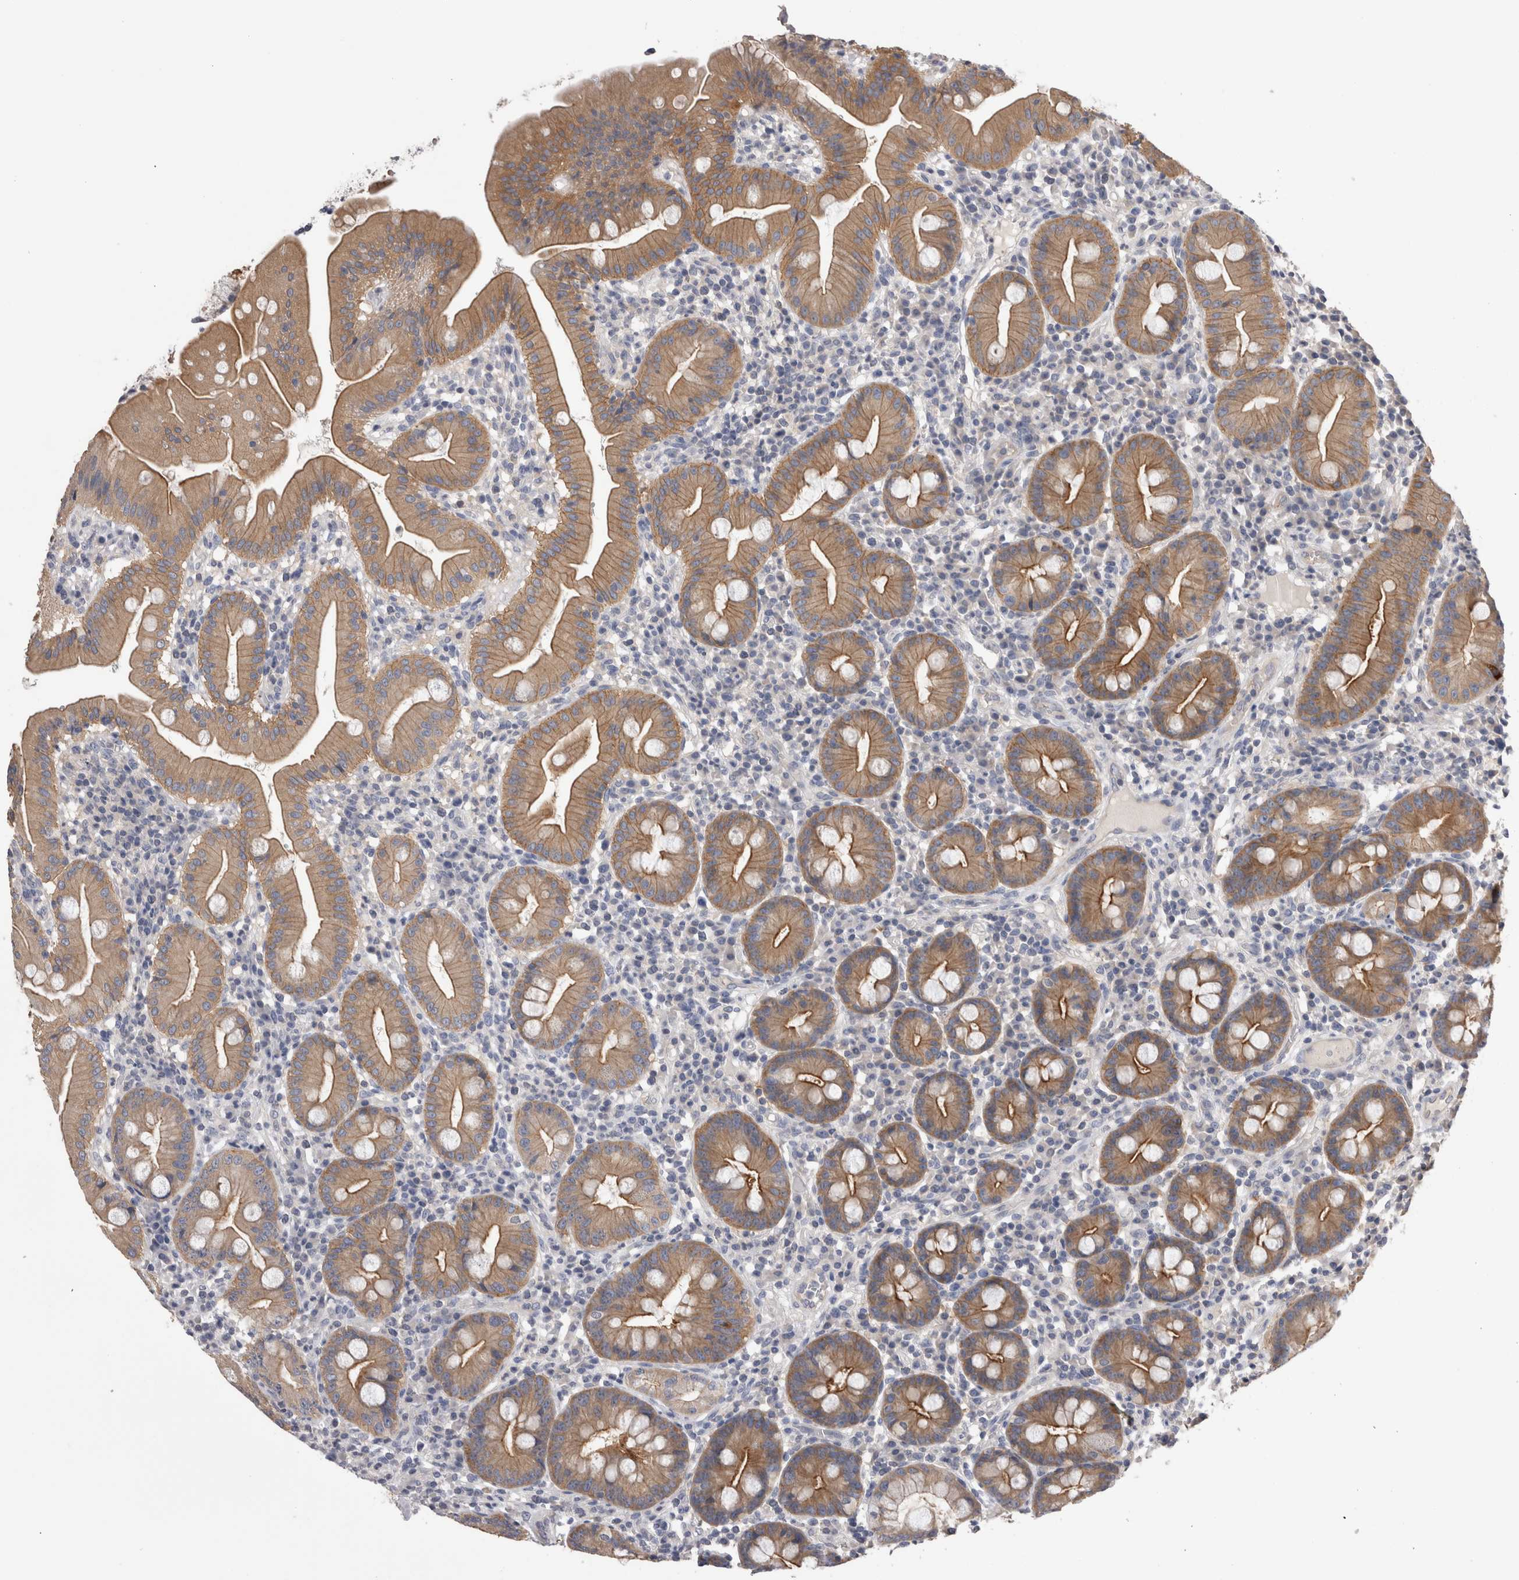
{"staining": {"intensity": "strong", "quantity": ">75%", "location": "cytoplasmic/membranous"}, "tissue": "duodenum", "cell_type": "Glandular cells", "image_type": "normal", "snomed": [{"axis": "morphology", "description": "Normal tissue, NOS"}, {"axis": "topography", "description": "Duodenum"}], "caption": "This micrograph demonstrates normal duodenum stained with IHC to label a protein in brown. The cytoplasmic/membranous of glandular cells show strong positivity for the protein. Nuclei are counter-stained blue.", "gene": "OTOR", "patient": {"sex": "male", "age": 50}}